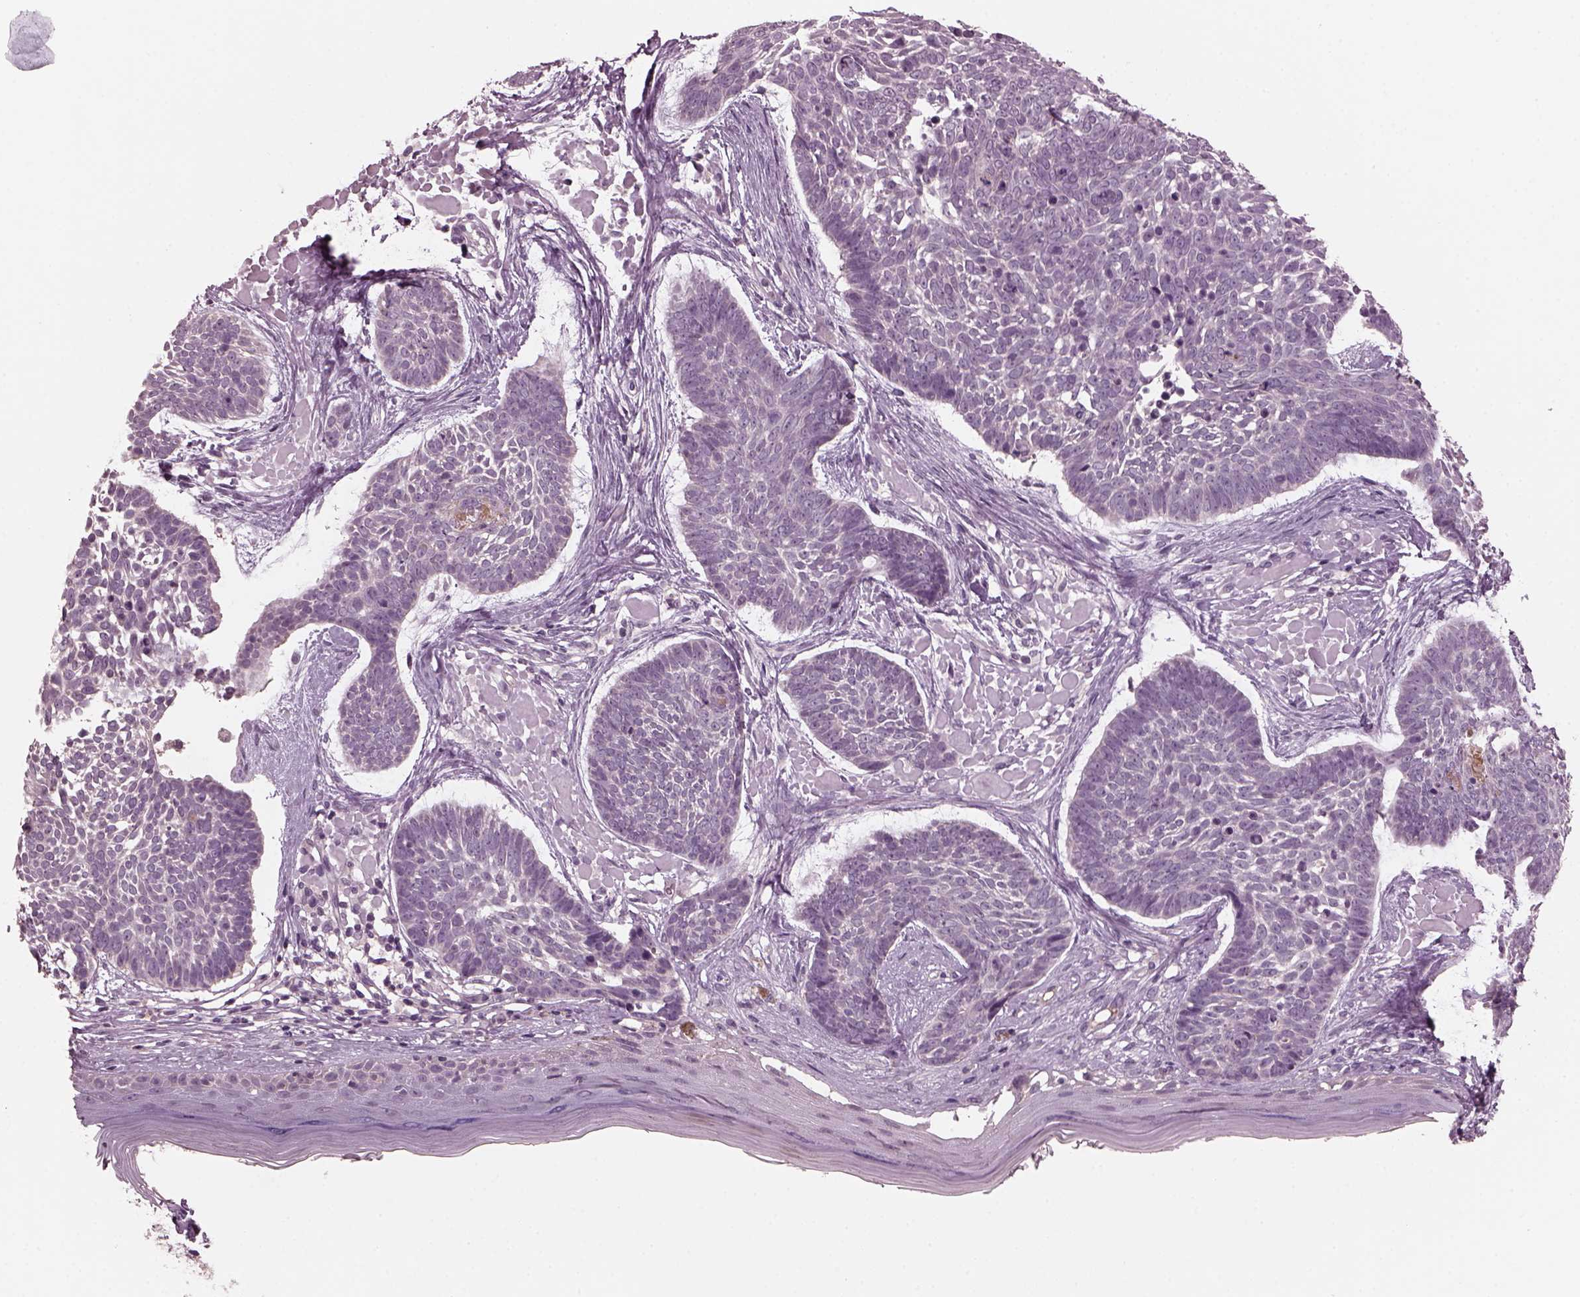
{"staining": {"intensity": "negative", "quantity": "none", "location": "none"}, "tissue": "skin cancer", "cell_type": "Tumor cells", "image_type": "cancer", "snomed": [{"axis": "morphology", "description": "Basal cell carcinoma"}, {"axis": "topography", "description": "Skin"}], "caption": "Micrograph shows no protein staining in tumor cells of skin cancer (basal cell carcinoma) tissue. (IHC, brightfield microscopy, high magnification).", "gene": "PORCN", "patient": {"sex": "male", "age": 85}}